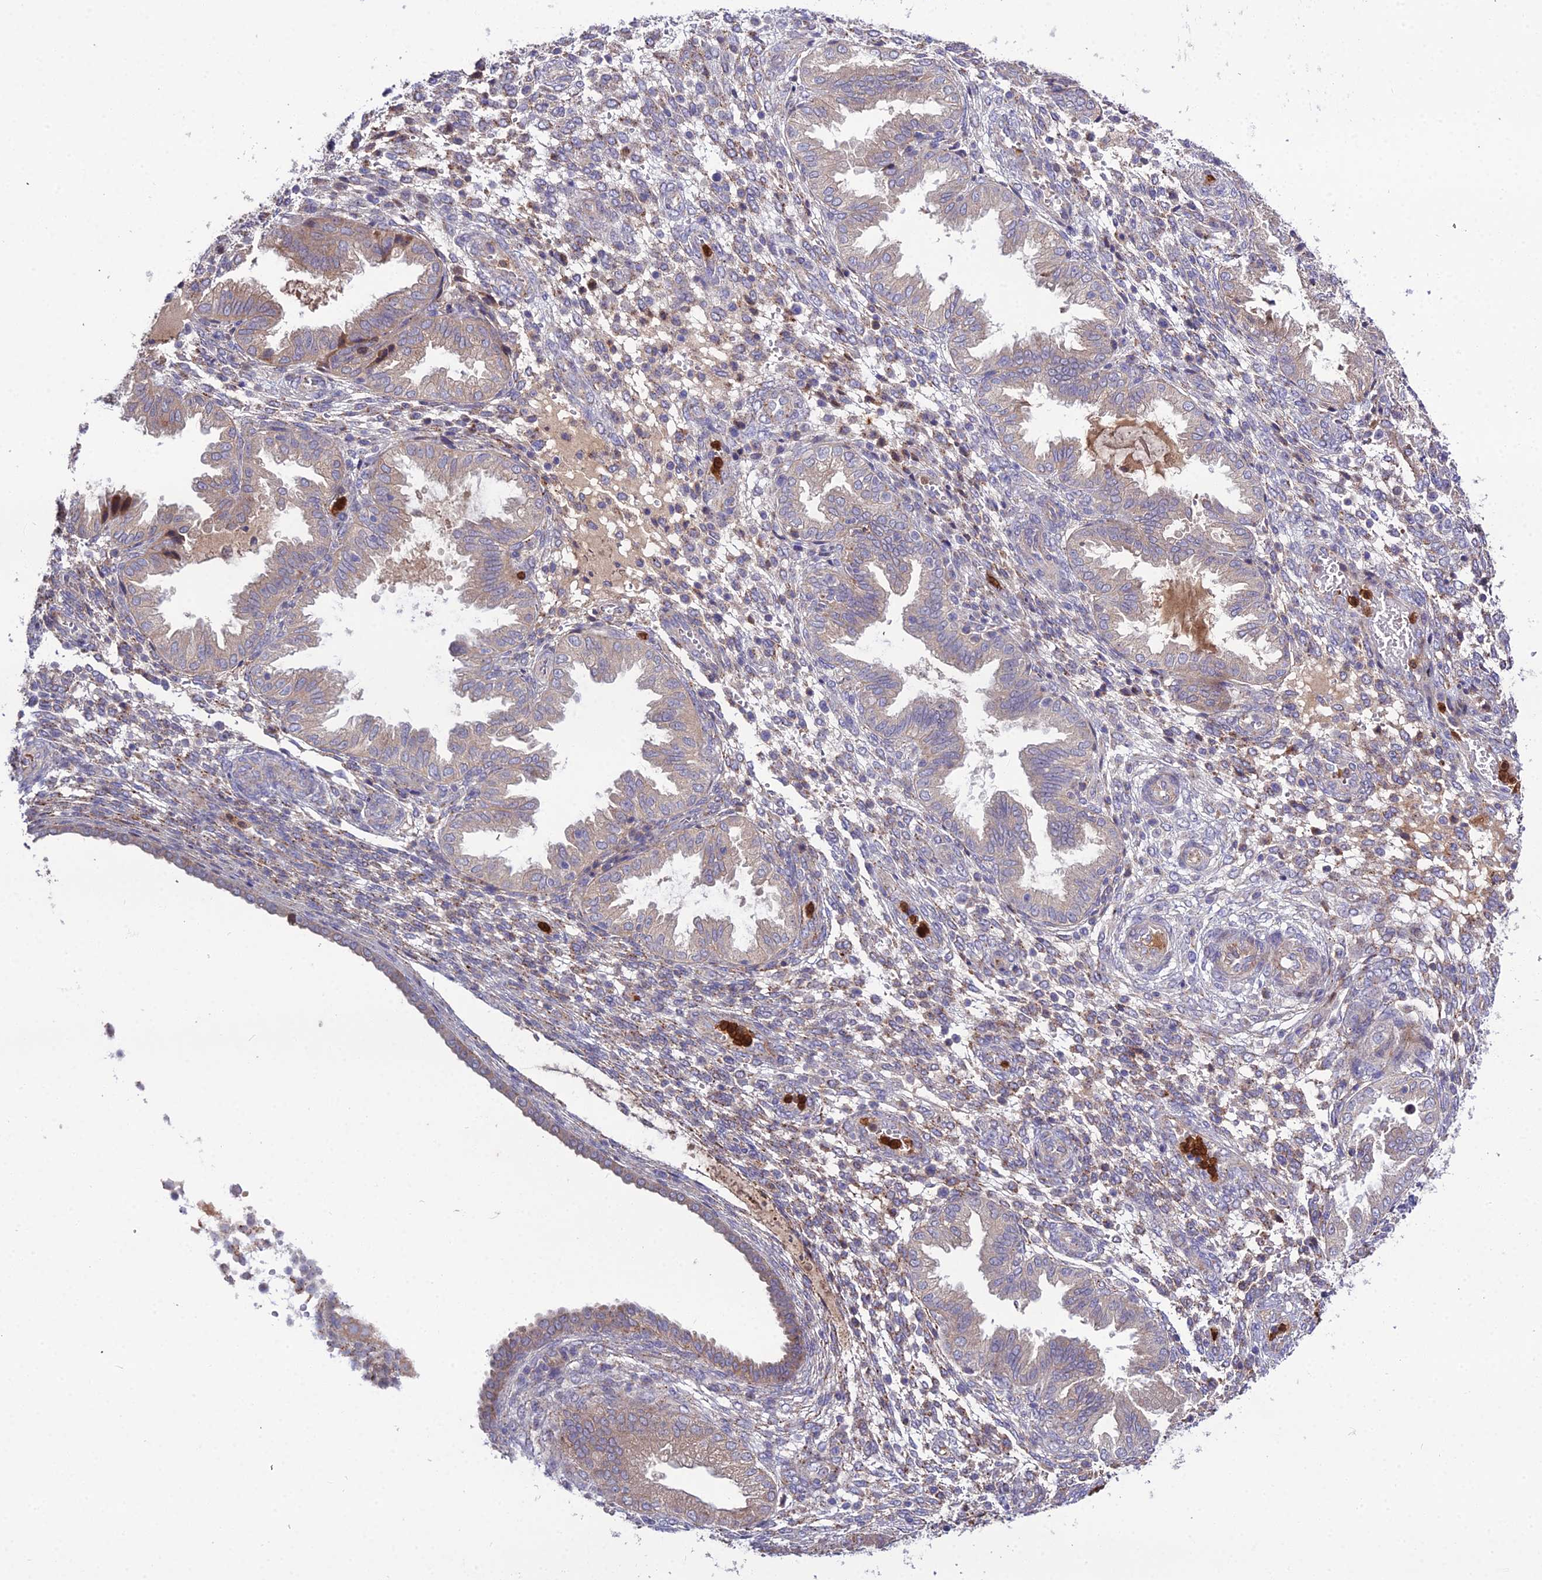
{"staining": {"intensity": "moderate", "quantity": "<25%", "location": "cytoplasmic/membranous"}, "tissue": "endometrium", "cell_type": "Cells in endometrial stroma", "image_type": "normal", "snomed": [{"axis": "morphology", "description": "Normal tissue, NOS"}, {"axis": "topography", "description": "Endometrium"}], "caption": "IHC micrograph of benign endometrium stained for a protein (brown), which demonstrates low levels of moderate cytoplasmic/membranous positivity in approximately <25% of cells in endometrial stroma.", "gene": "EID2", "patient": {"sex": "female", "age": 33}}